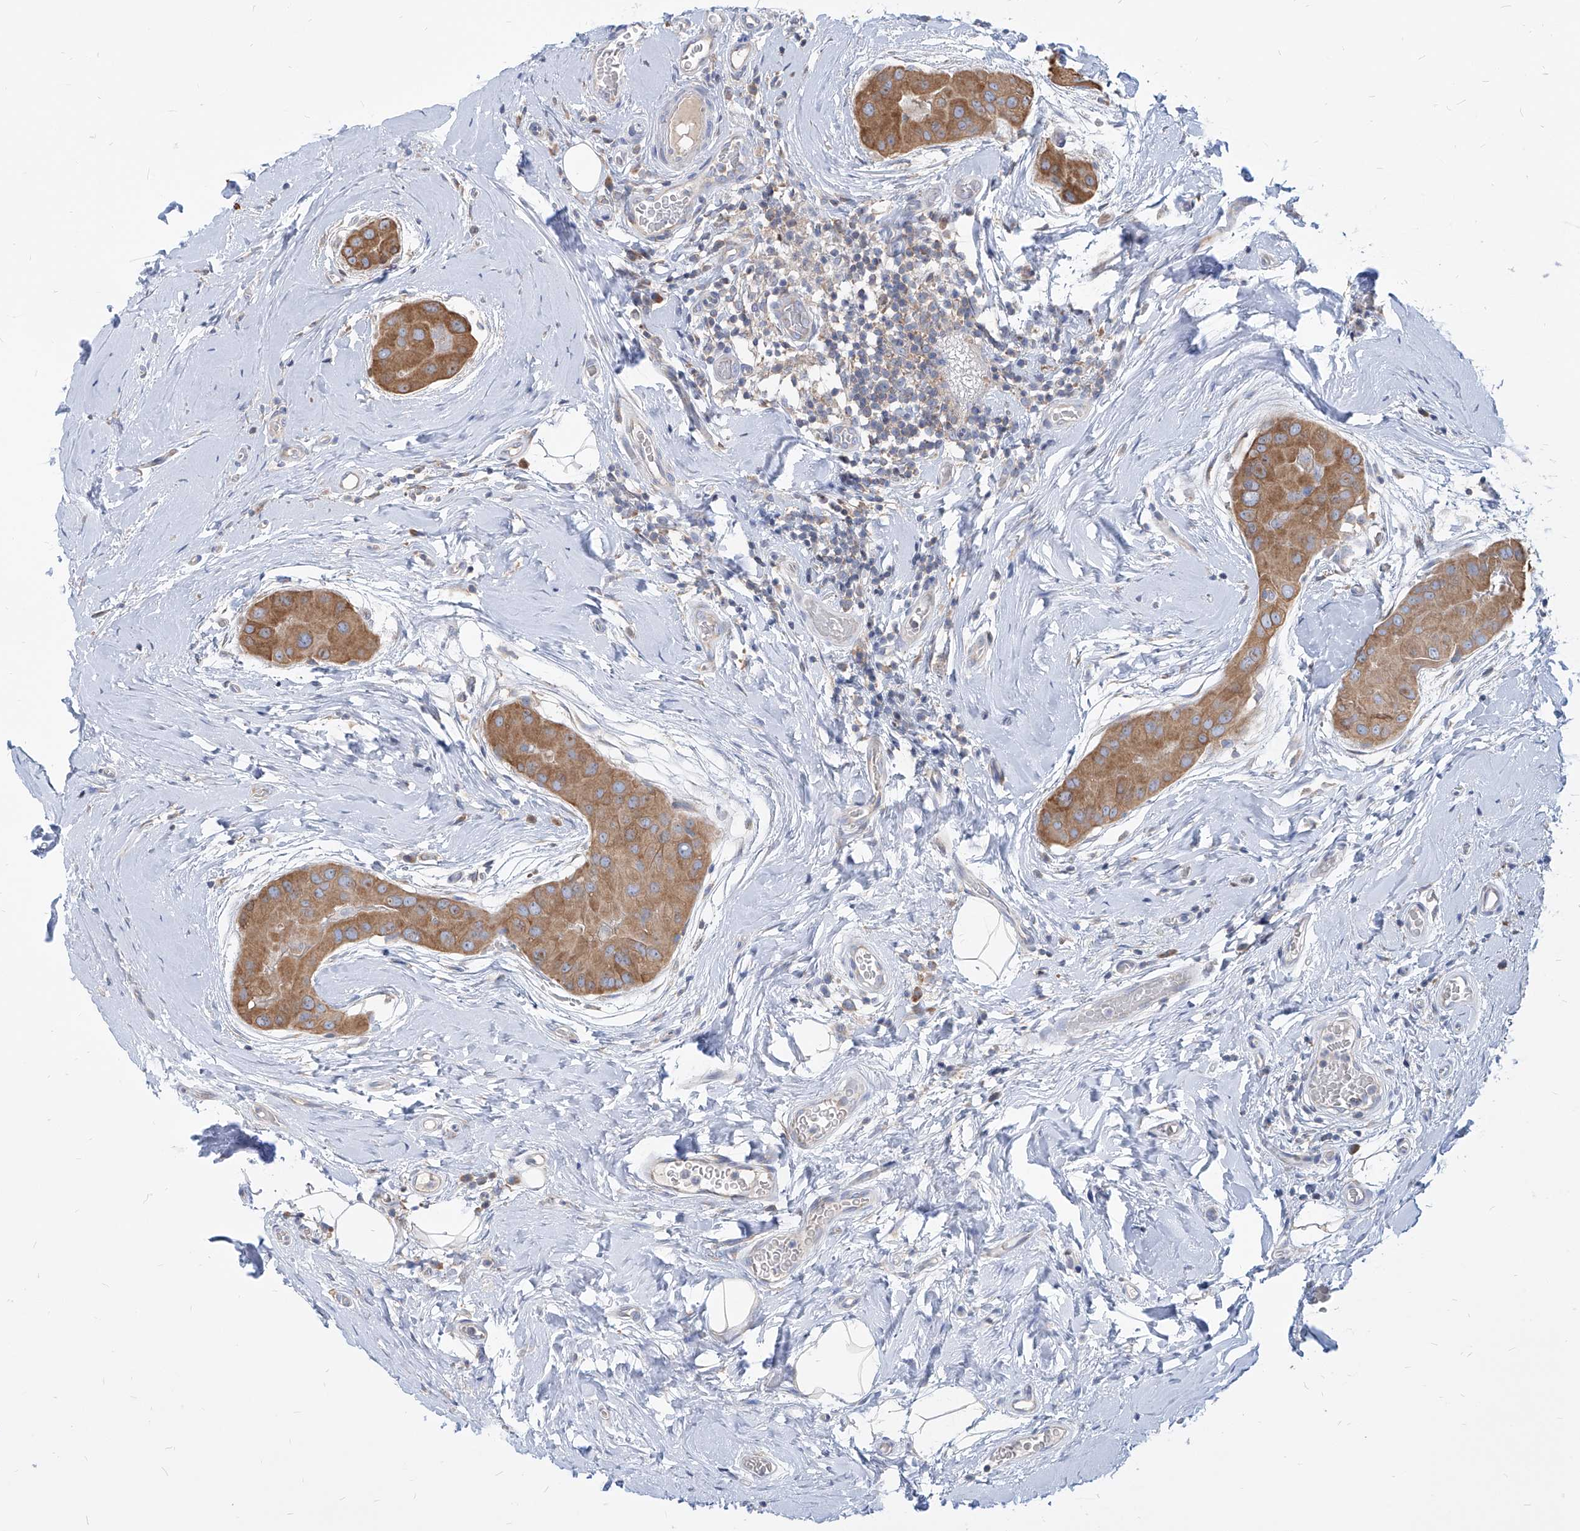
{"staining": {"intensity": "moderate", "quantity": ">75%", "location": "cytoplasmic/membranous"}, "tissue": "thyroid cancer", "cell_type": "Tumor cells", "image_type": "cancer", "snomed": [{"axis": "morphology", "description": "Papillary adenocarcinoma, NOS"}, {"axis": "topography", "description": "Thyroid gland"}], "caption": "Protein staining exhibits moderate cytoplasmic/membranous positivity in approximately >75% of tumor cells in papillary adenocarcinoma (thyroid).", "gene": "FAM83B", "patient": {"sex": "male", "age": 33}}